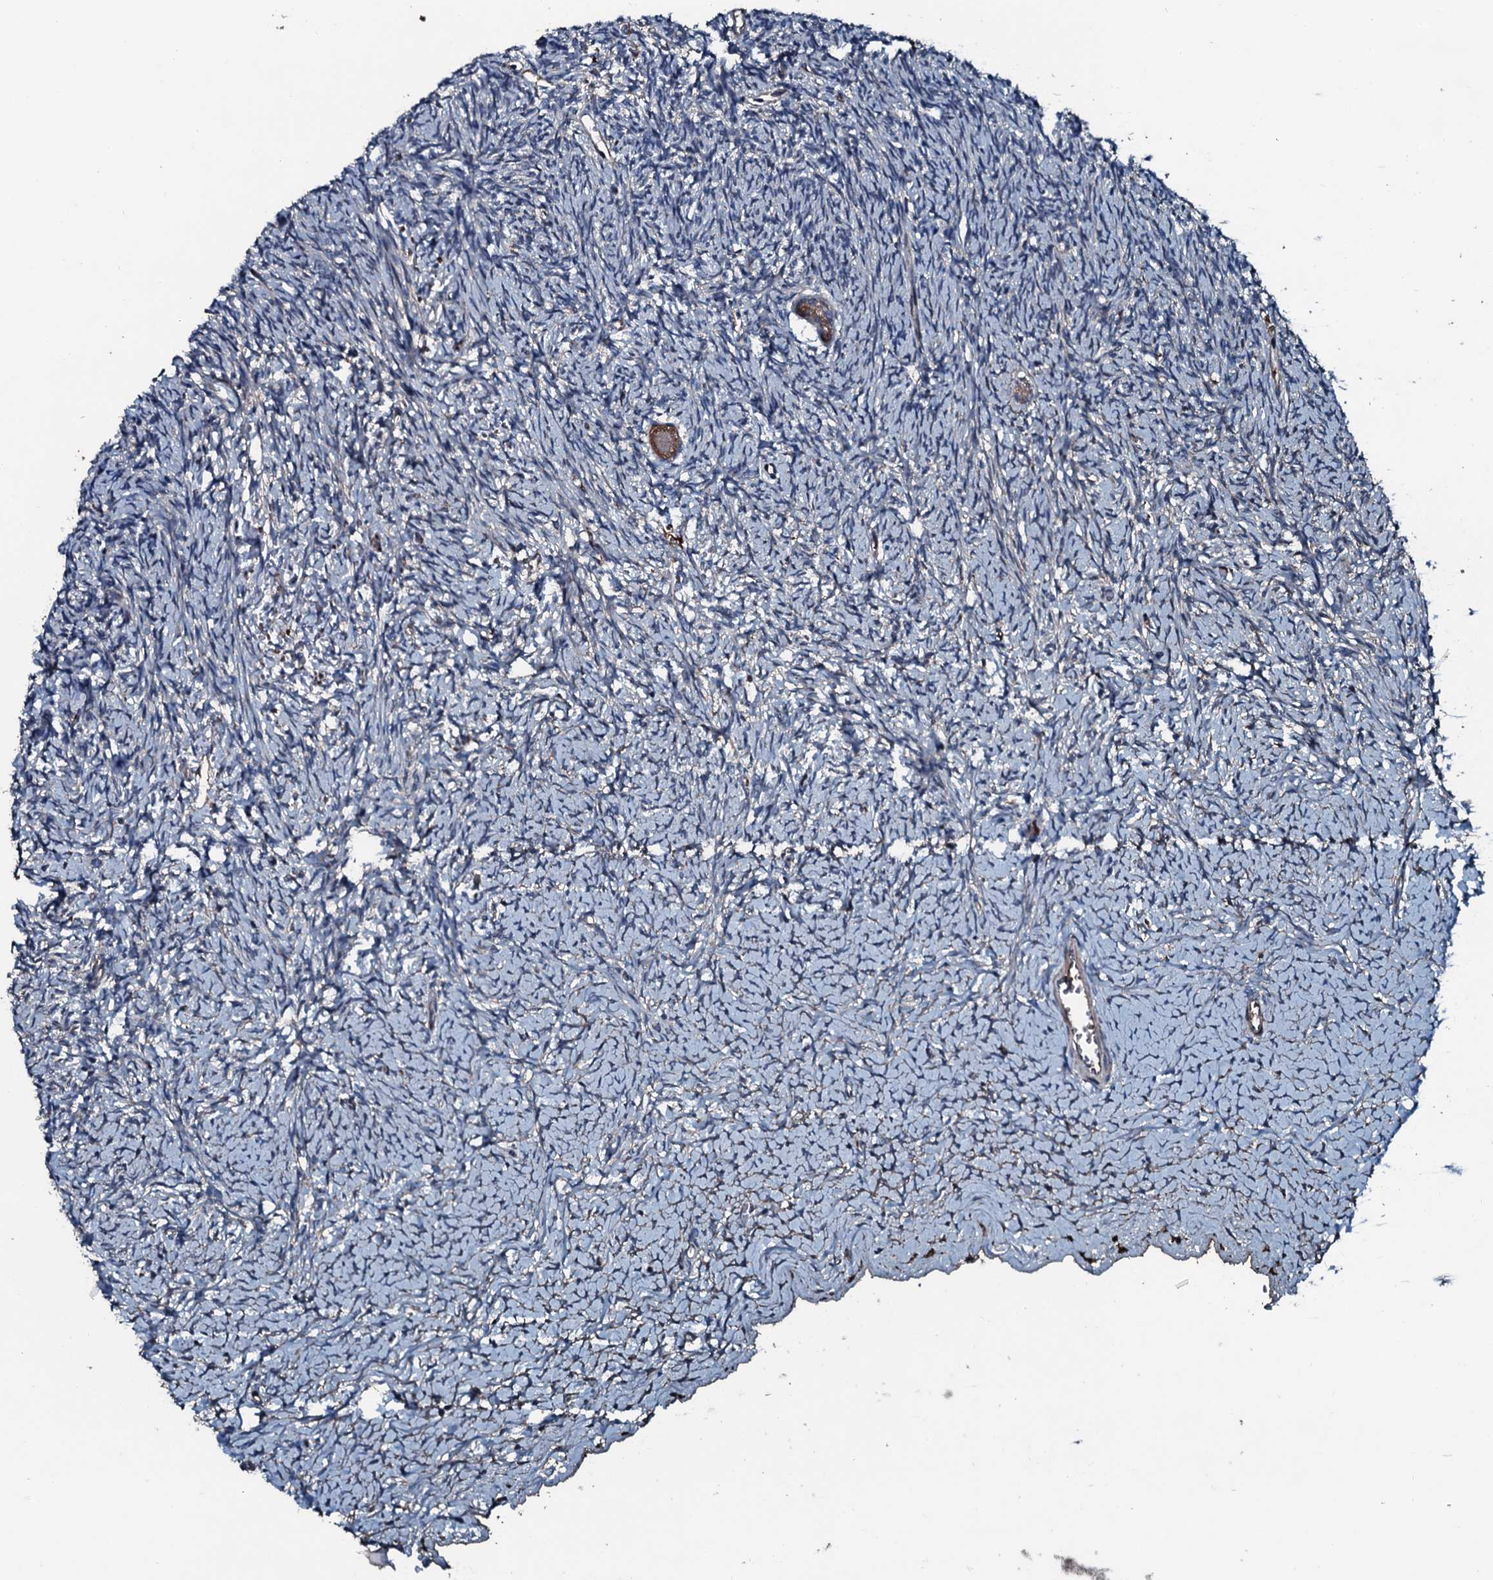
{"staining": {"intensity": "moderate", "quantity": ">75%", "location": "cytoplasmic/membranous"}, "tissue": "ovary", "cell_type": "Follicle cells", "image_type": "normal", "snomed": [{"axis": "morphology", "description": "Normal tissue, NOS"}, {"axis": "topography", "description": "Ovary"}], "caption": "This histopathology image demonstrates immunohistochemistry staining of normal human ovary, with medium moderate cytoplasmic/membranous positivity in approximately >75% of follicle cells.", "gene": "AARS1", "patient": {"sex": "female", "age": 39}}